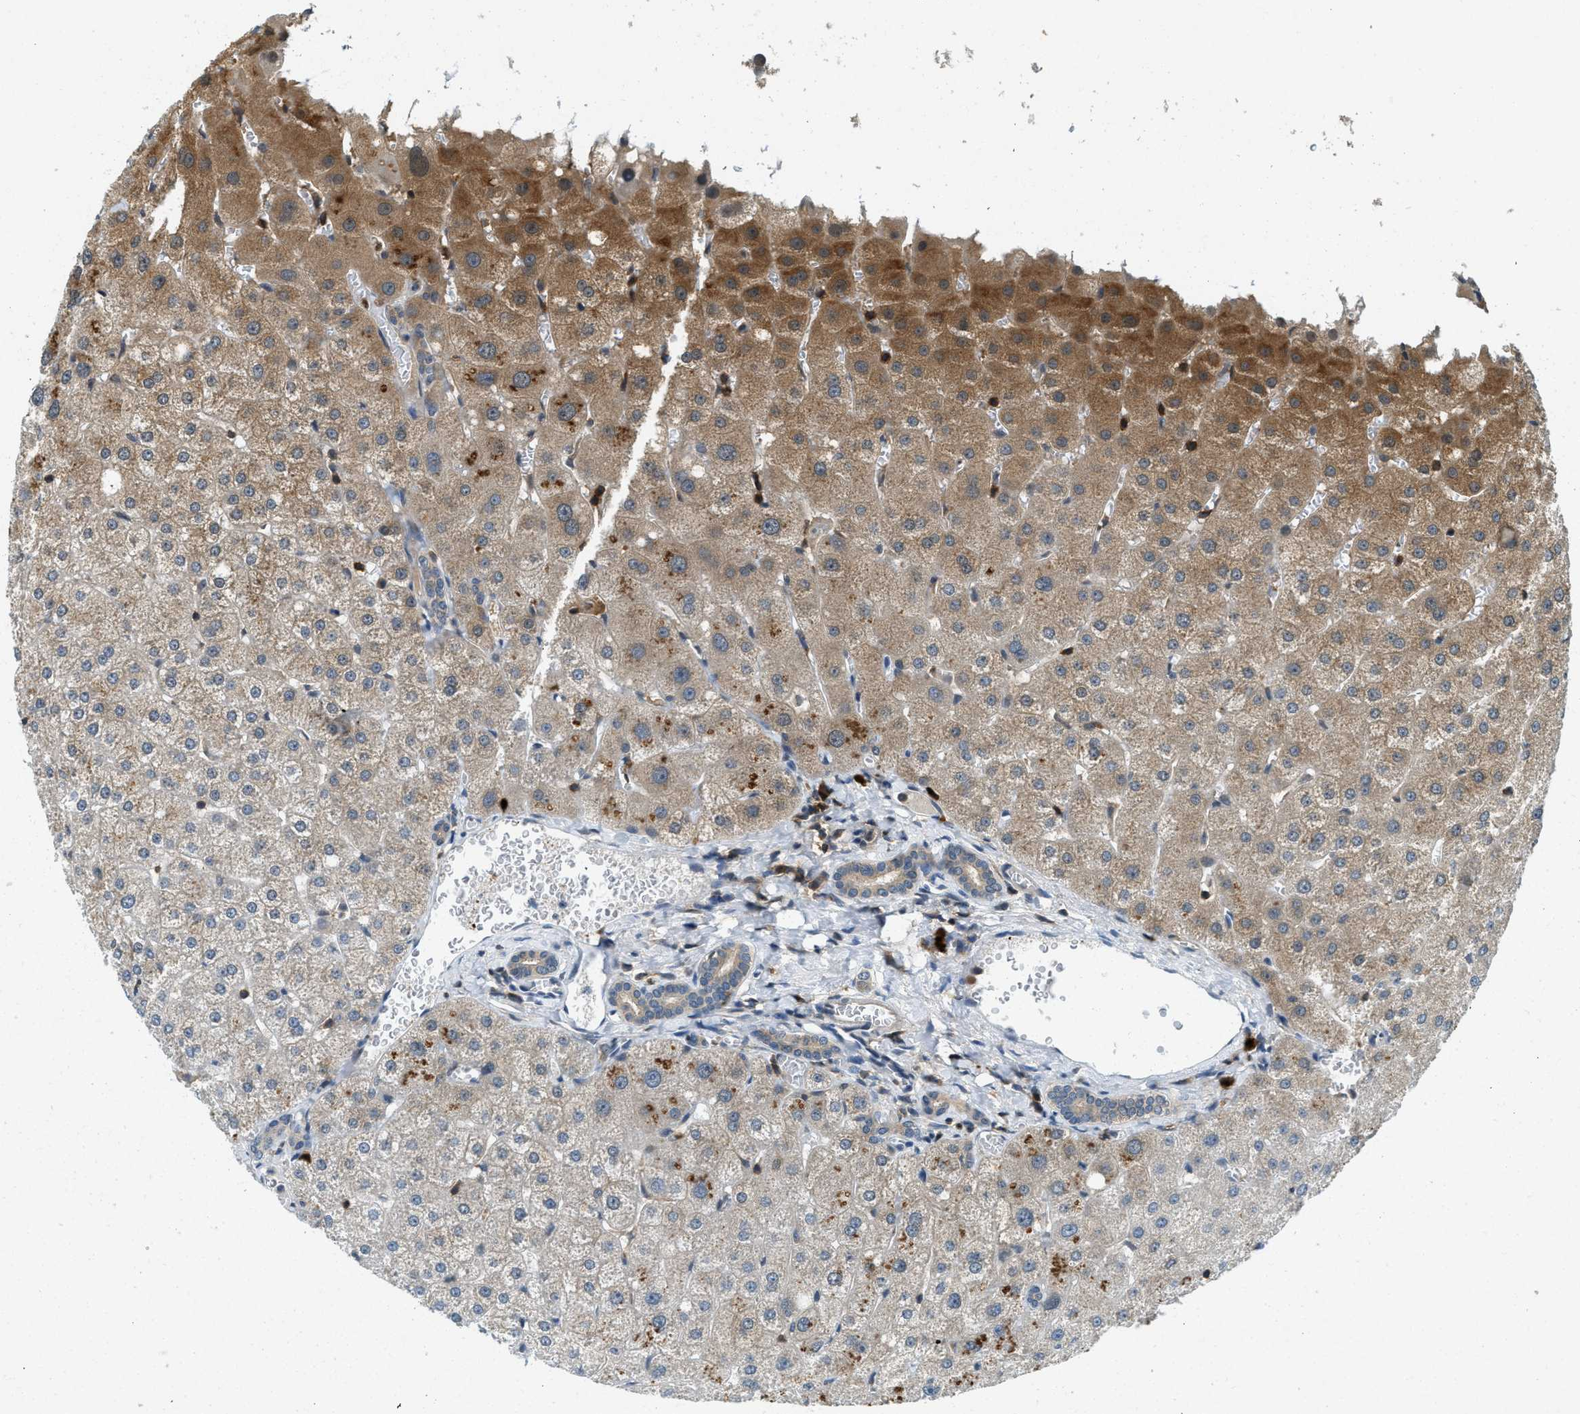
{"staining": {"intensity": "weak", "quantity": ">75%", "location": "cytoplasmic/membranous"}, "tissue": "liver", "cell_type": "Cholangiocytes", "image_type": "normal", "snomed": [{"axis": "morphology", "description": "Normal tissue, NOS"}, {"axis": "topography", "description": "Liver"}], "caption": "Immunohistochemistry of normal liver shows low levels of weak cytoplasmic/membranous expression in about >75% of cholangiocytes.", "gene": "GMPPB", "patient": {"sex": "male", "age": 73}}